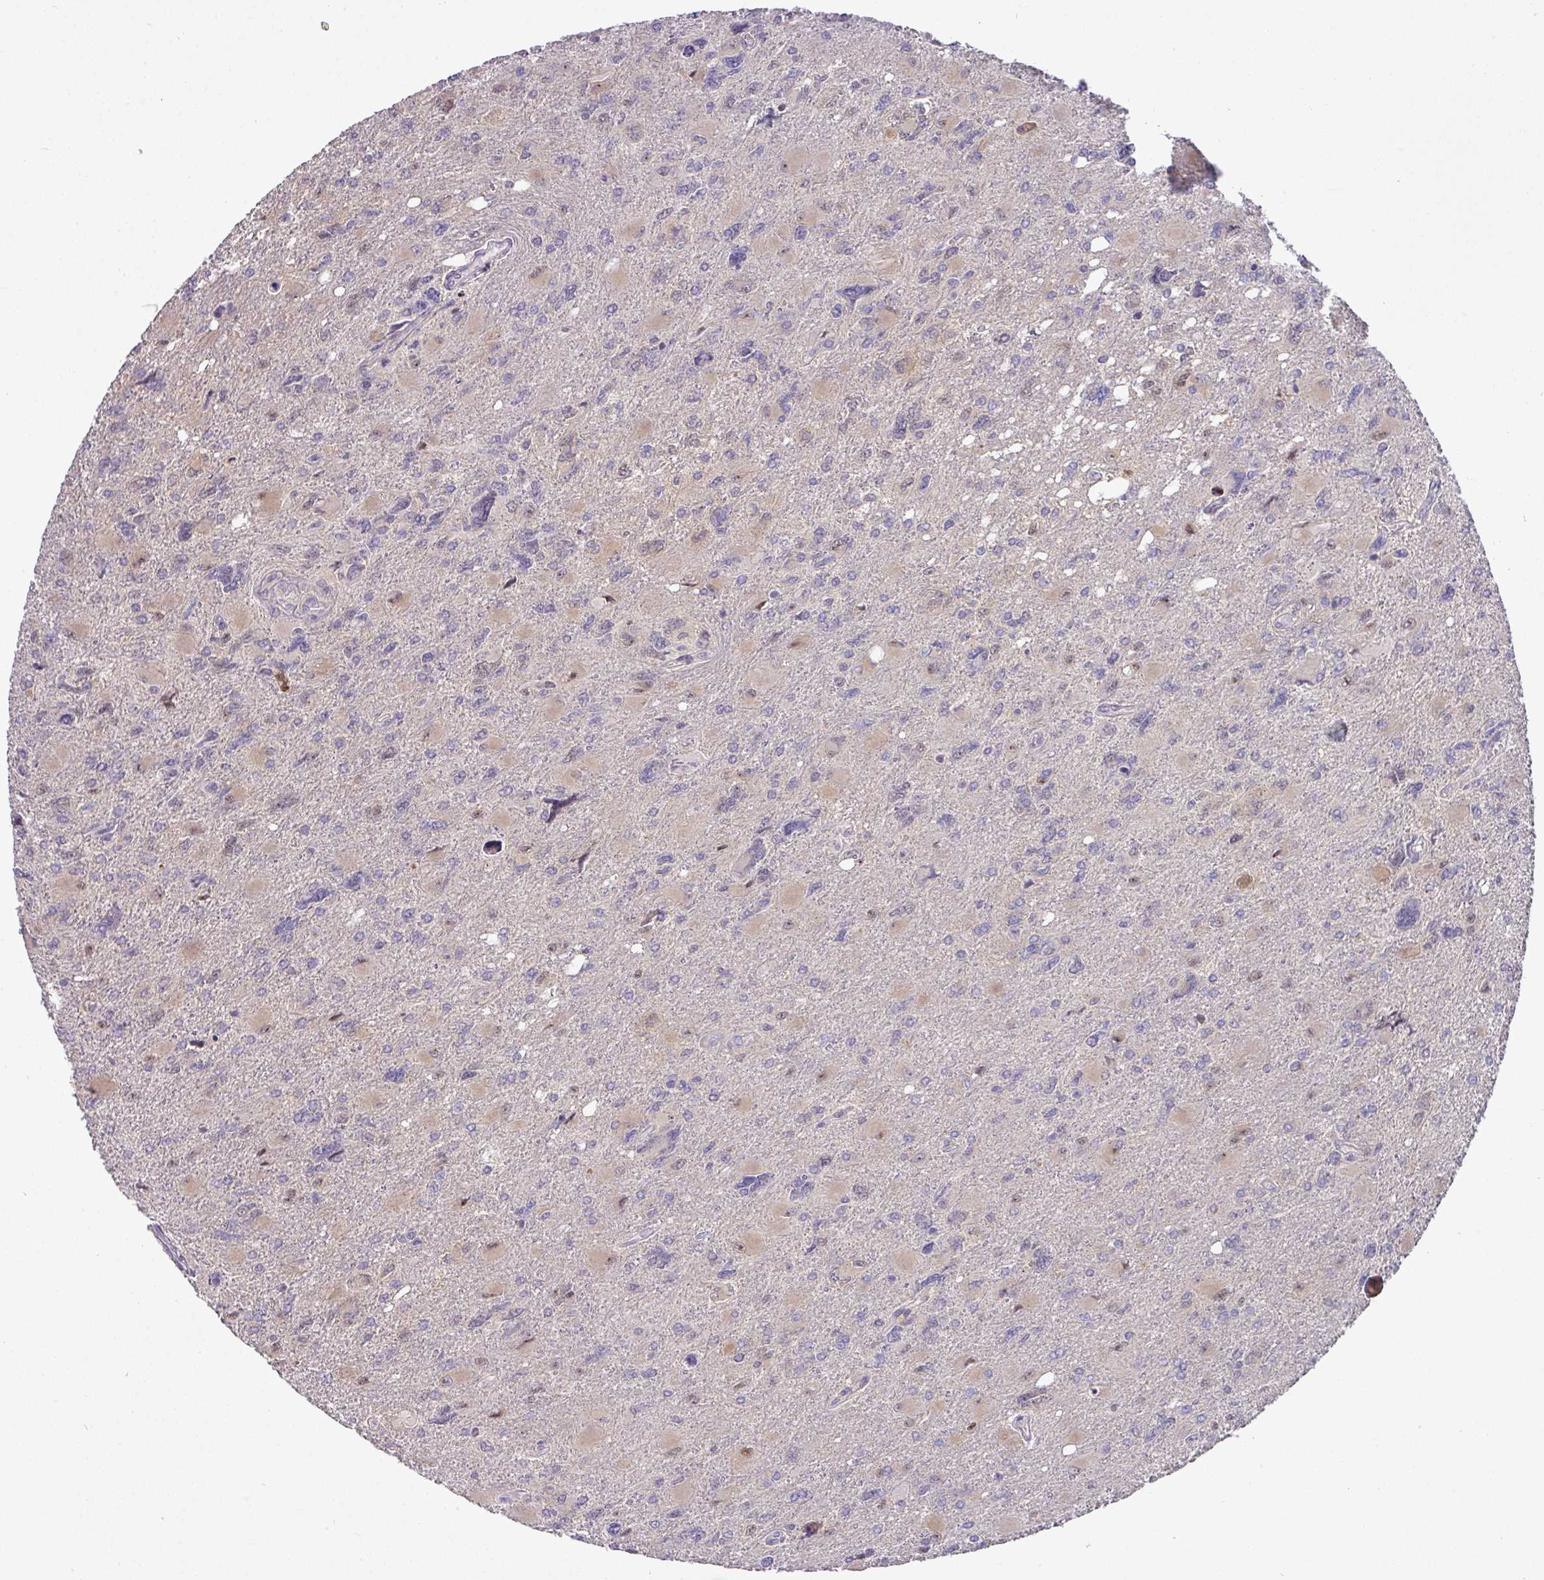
{"staining": {"intensity": "negative", "quantity": "none", "location": "none"}, "tissue": "glioma", "cell_type": "Tumor cells", "image_type": "cancer", "snomed": [{"axis": "morphology", "description": "Glioma, malignant, High grade"}, {"axis": "topography", "description": "Brain"}], "caption": "Glioma was stained to show a protein in brown. There is no significant staining in tumor cells.", "gene": "HOXC13", "patient": {"sex": "male", "age": 67}}